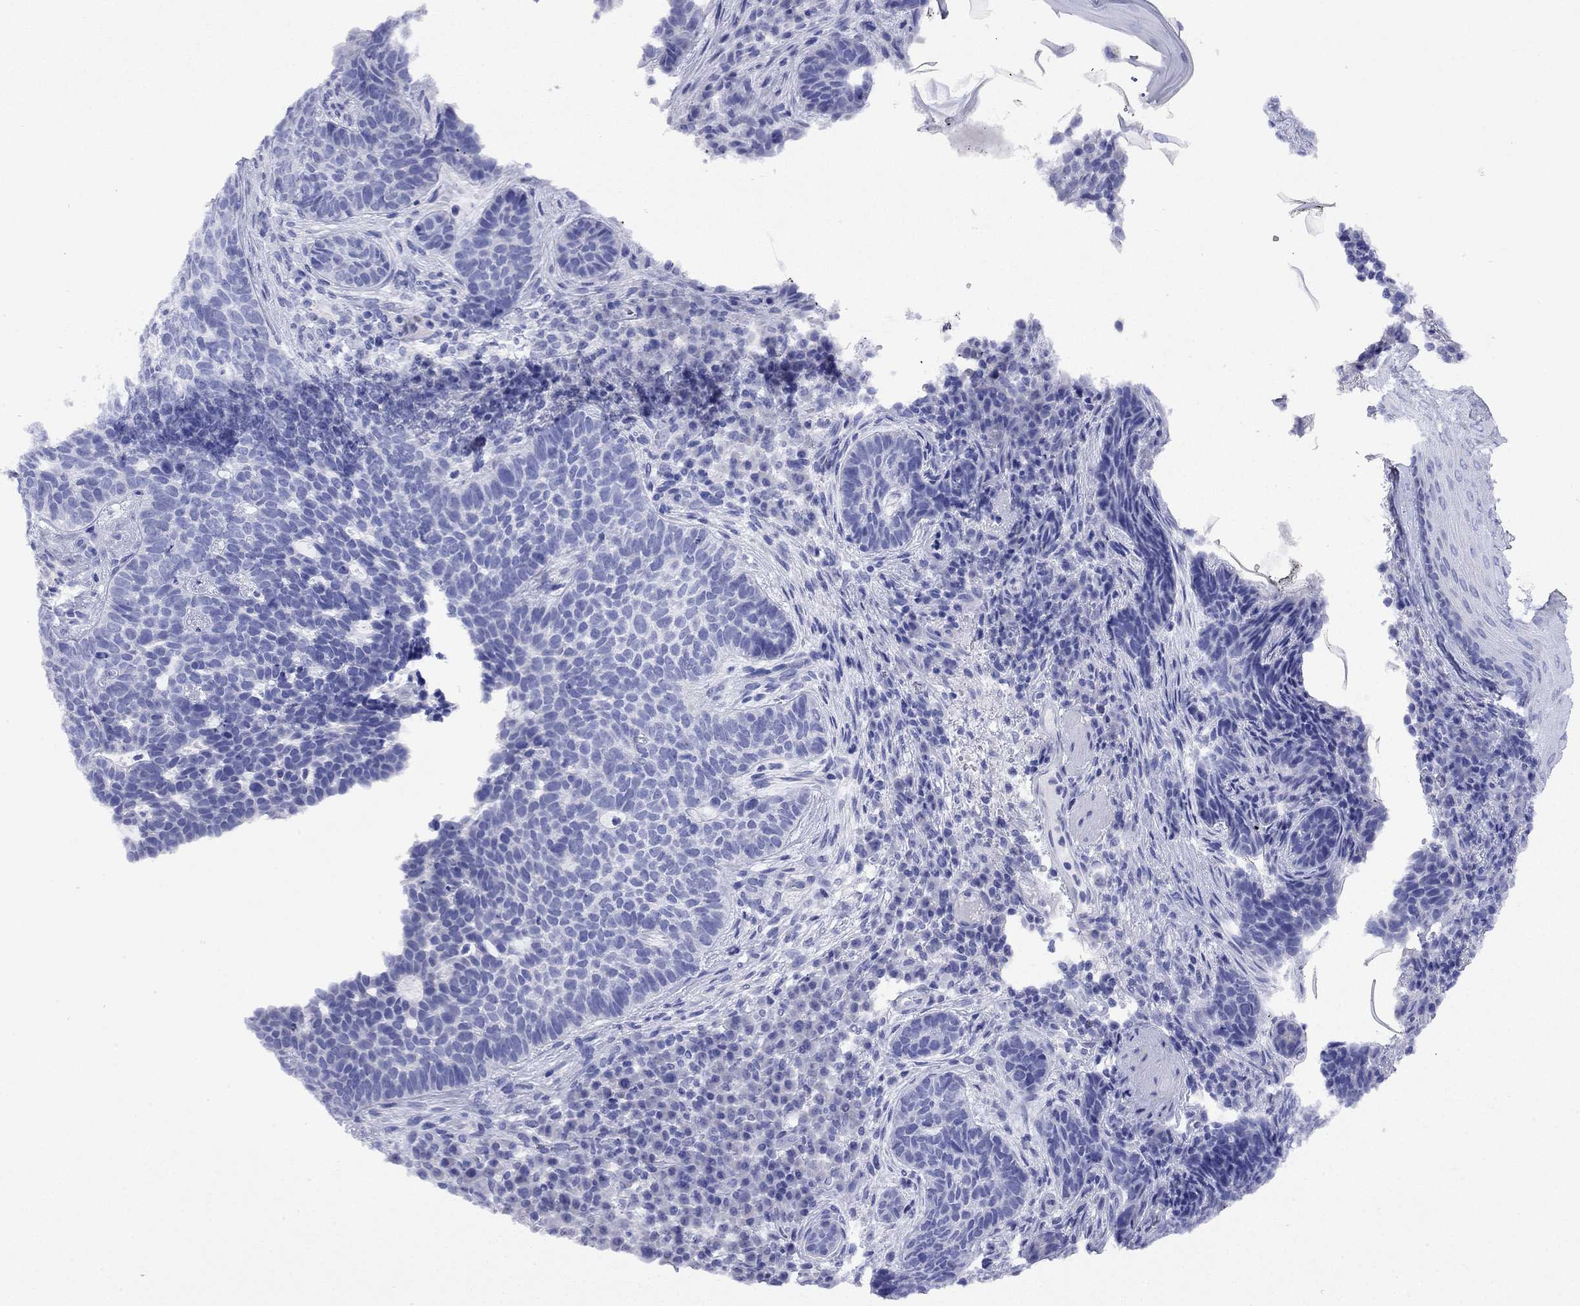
{"staining": {"intensity": "negative", "quantity": "none", "location": "none"}, "tissue": "skin cancer", "cell_type": "Tumor cells", "image_type": "cancer", "snomed": [{"axis": "morphology", "description": "Basal cell carcinoma"}, {"axis": "topography", "description": "Skin"}], "caption": "The image demonstrates no staining of tumor cells in skin basal cell carcinoma.", "gene": "FIGLA", "patient": {"sex": "female", "age": 69}}